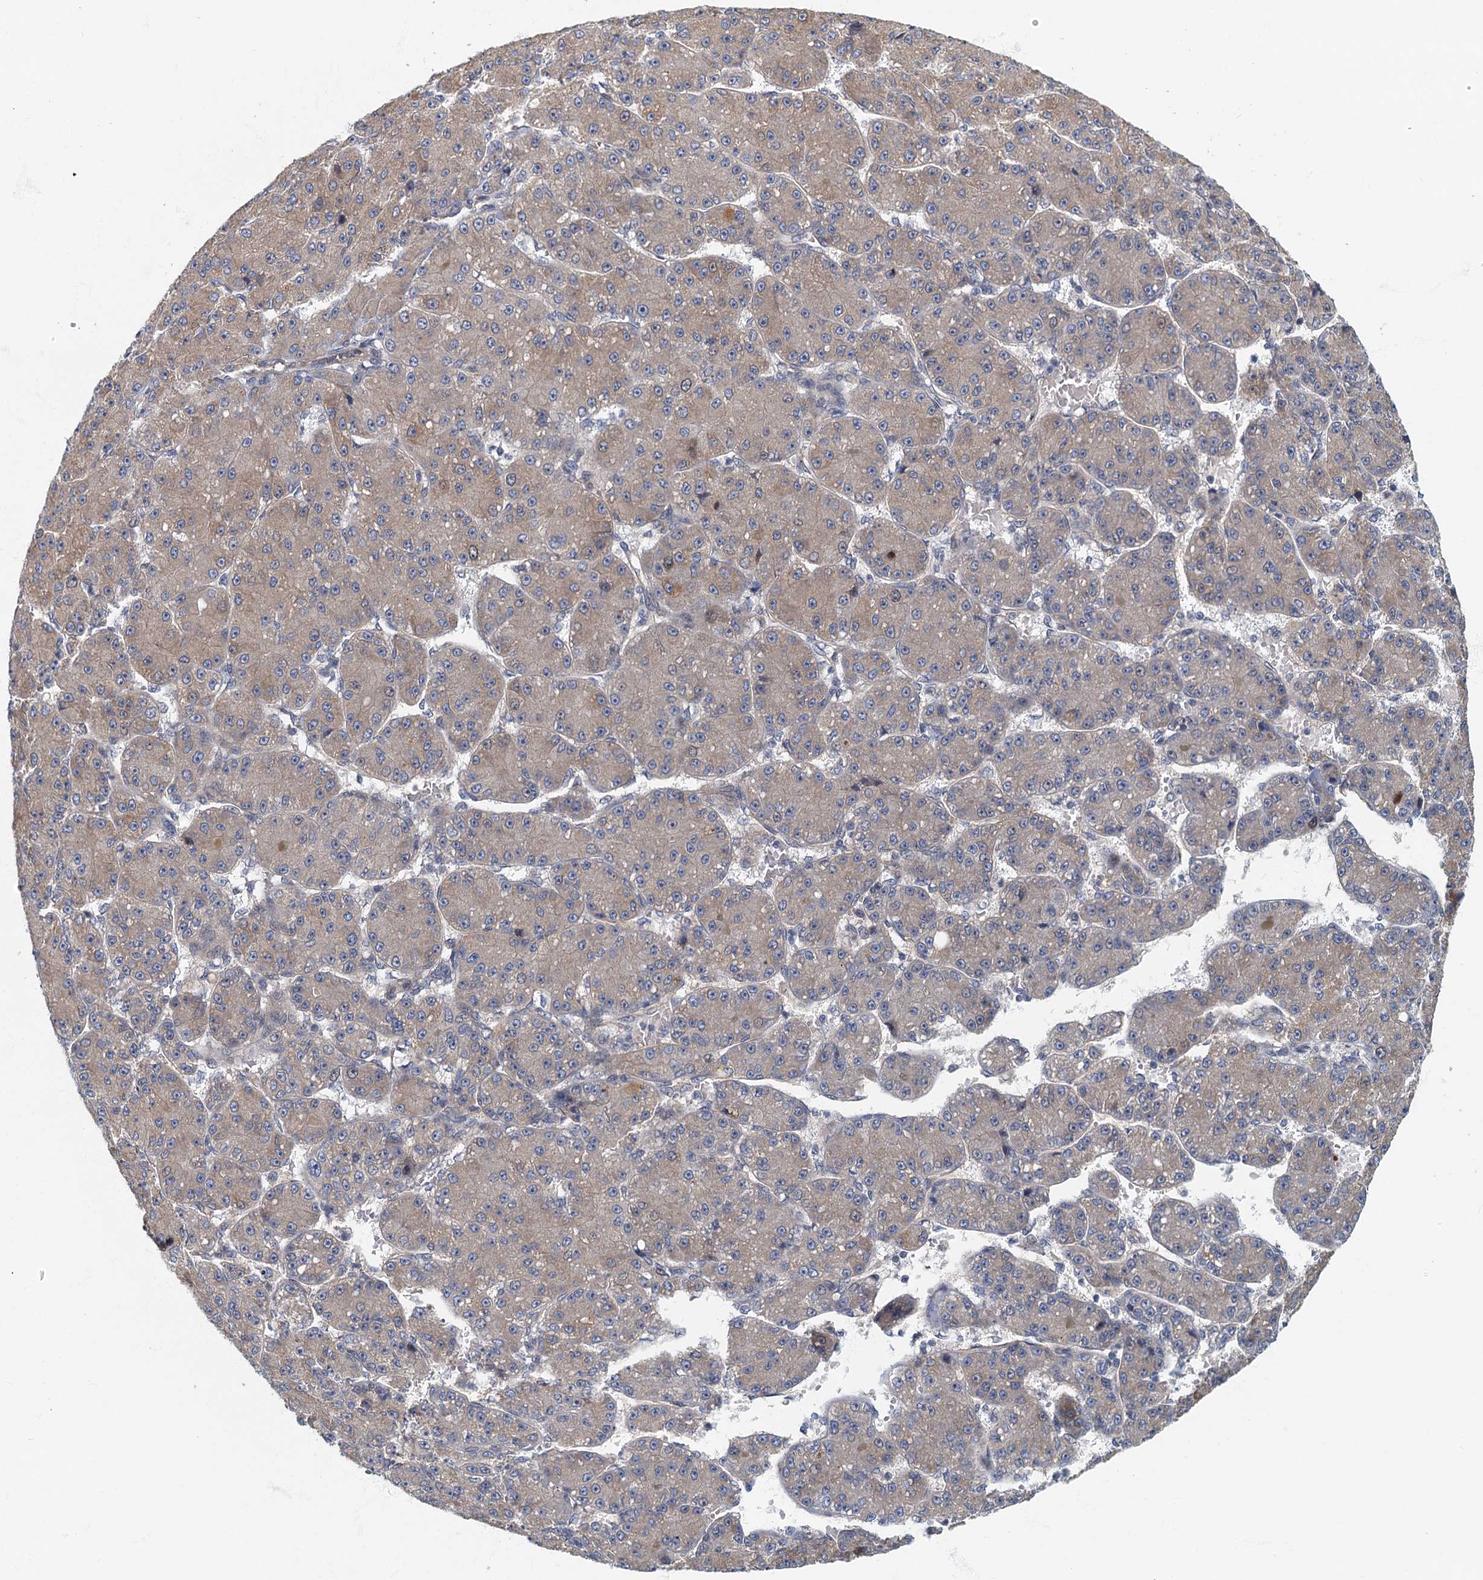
{"staining": {"intensity": "weak", "quantity": "<25%", "location": "cytoplasmic/membranous"}, "tissue": "liver cancer", "cell_type": "Tumor cells", "image_type": "cancer", "snomed": [{"axis": "morphology", "description": "Carcinoma, Hepatocellular, NOS"}, {"axis": "topography", "description": "Liver"}], "caption": "This is an immunohistochemistry photomicrograph of human liver cancer. There is no expression in tumor cells.", "gene": "CKAP2L", "patient": {"sex": "male", "age": 67}}